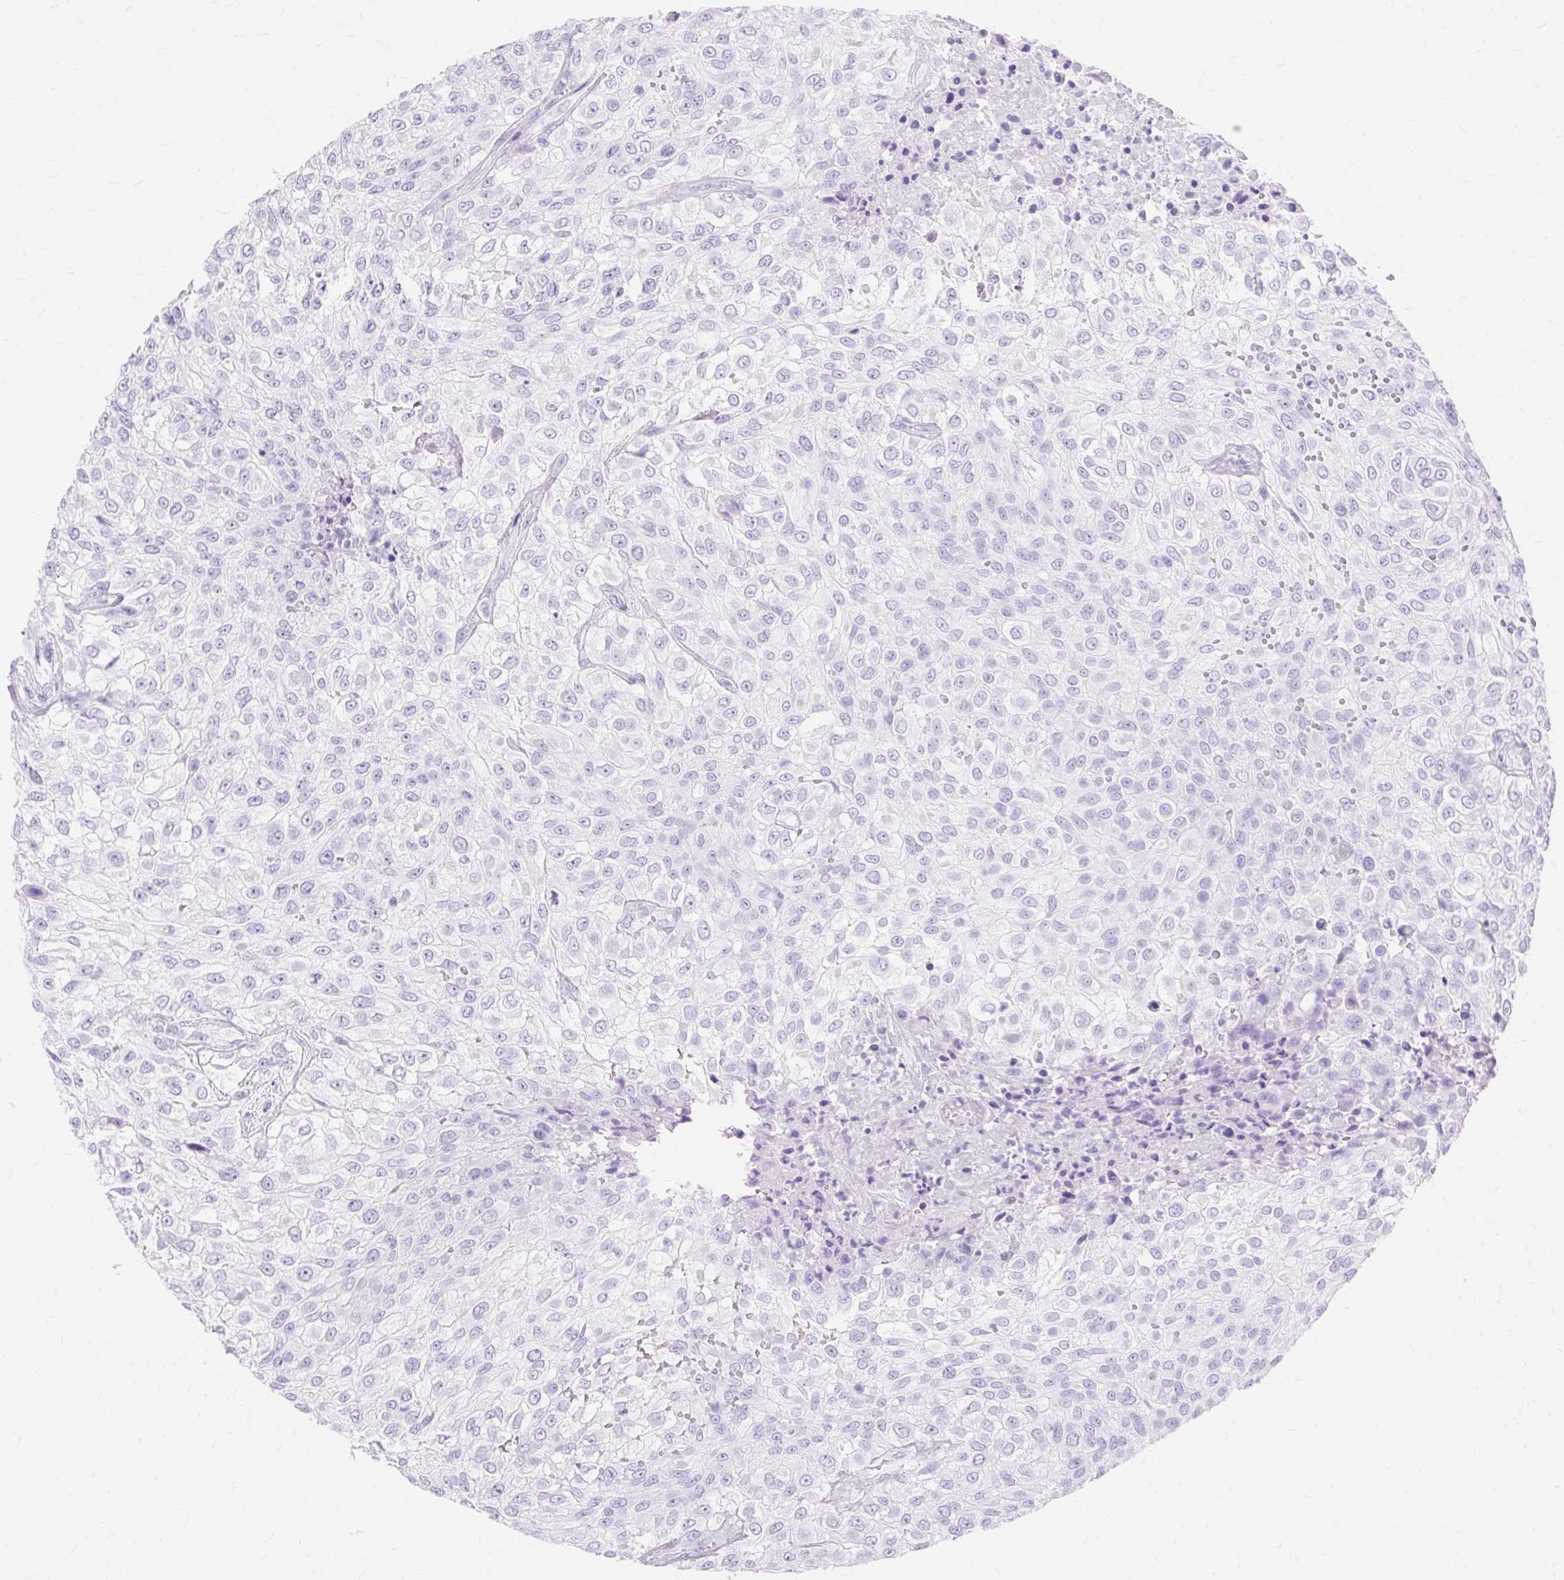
{"staining": {"intensity": "negative", "quantity": "none", "location": "none"}, "tissue": "urothelial cancer", "cell_type": "Tumor cells", "image_type": "cancer", "snomed": [{"axis": "morphology", "description": "Urothelial carcinoma, High grade"}, {"axis": "topography", "description": "Urinary bladder"}], "caption": "Urothelial cancer was stained to show a protein in brown. There is no significant expression in tumor cells. The staining is performed using DAB brown chromogen with nuclei counter-stained in using hematoxylin.", "gene": "MBP", "patient": {"sex": "male", "age": 56}}